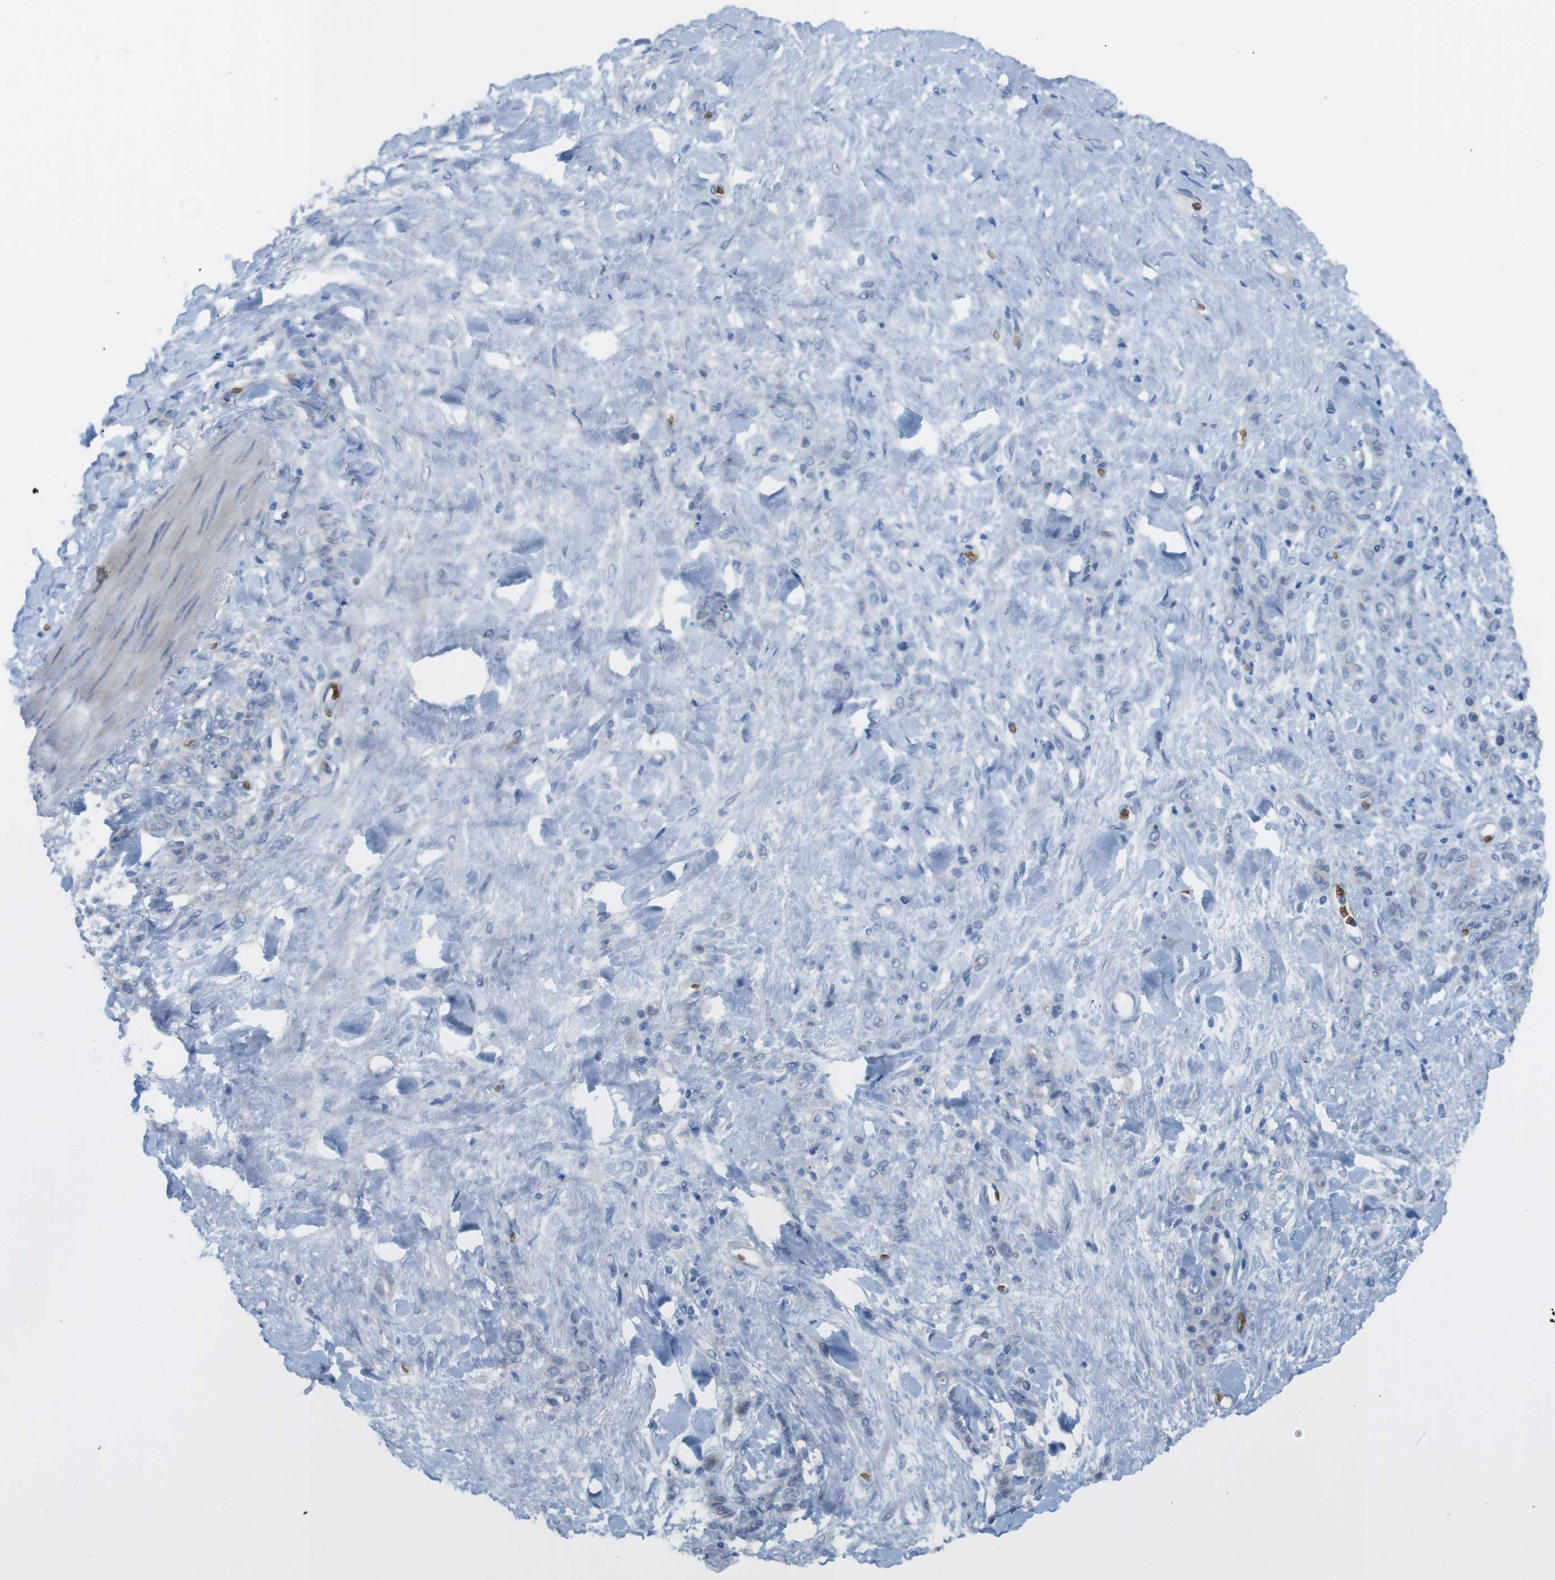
{"staining": {"intensity": "negative", "quantity": "none", "location": "none"}, "tissue": "stomach cancer", "cell_type": "Tumor cells", "image_type": "cancer", "snomed": [{"axis": "morphology", "description": "Adenocarcinoma, NOS"}, {"axis": "topography", "description": "Stomach"}], "caption": "Micrograph shows no protein staining in tumor cells of stomach adenocarcinoma tissue. (DAB immunohistochemistry with hematoxylin counter stain).", "gene": "GYPA", "patient": {"sex": "male", "age": 82}}